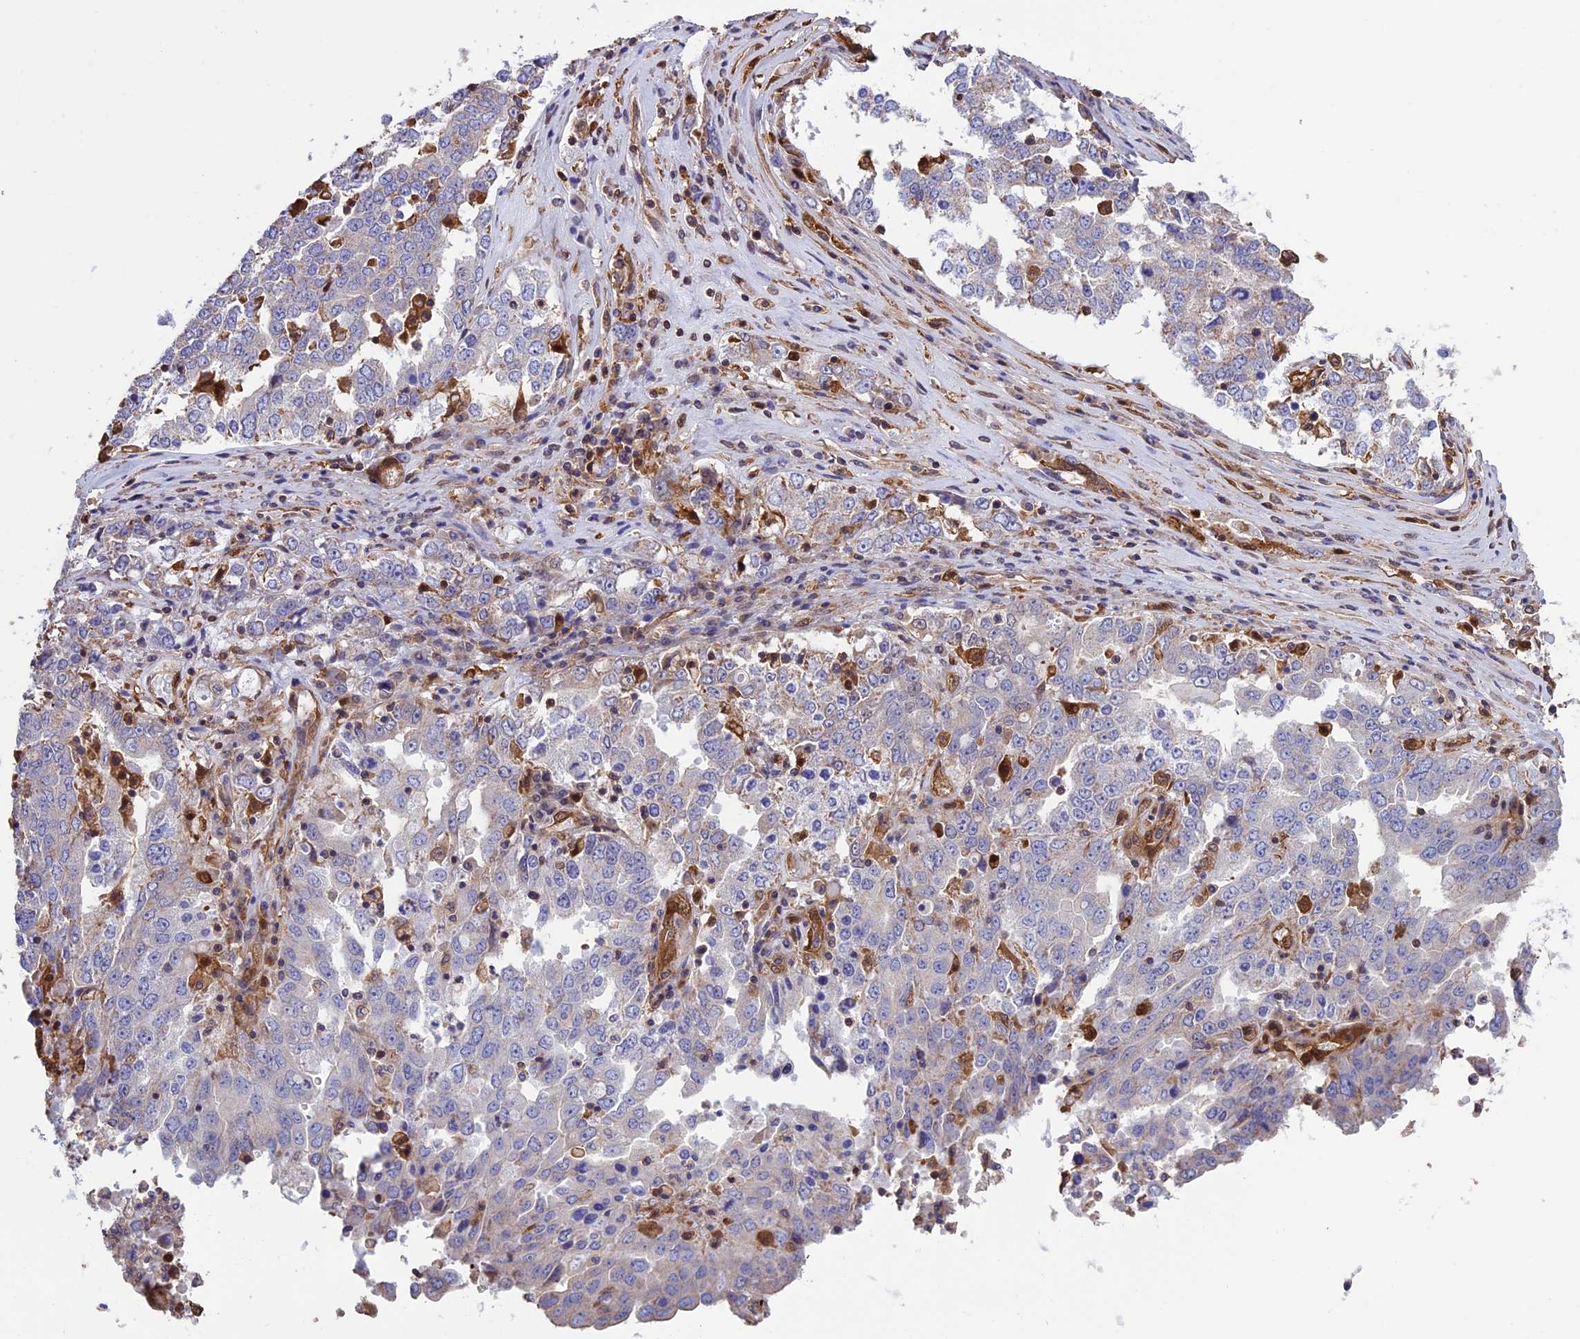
{"staining": {"intensity": "negative", "quantity": "none", "location": "none"}, "tissue": "ovarian cancer", "cell_type": "Tumor cells", "image_type": "cancer", "snomed": [{"axis": "morphology", "description": "Carcinoma, endometroid"}, {"axis": "topography", "description": "Ovary"}], "caption": "High magnification brightfield microscopy of ovarian endometroid carcinoma stained with DAB (brown) and counterstained with hematoxylin (blue): tumor cells show no significant positivity. (Stains: DAB immunohistochemistry with hematoxylin counter stain, Microscopy: brightfield microscopy at high magnification).", "gene": "ARHGAP18", "patient": {"sex": "female", "age": 62}}